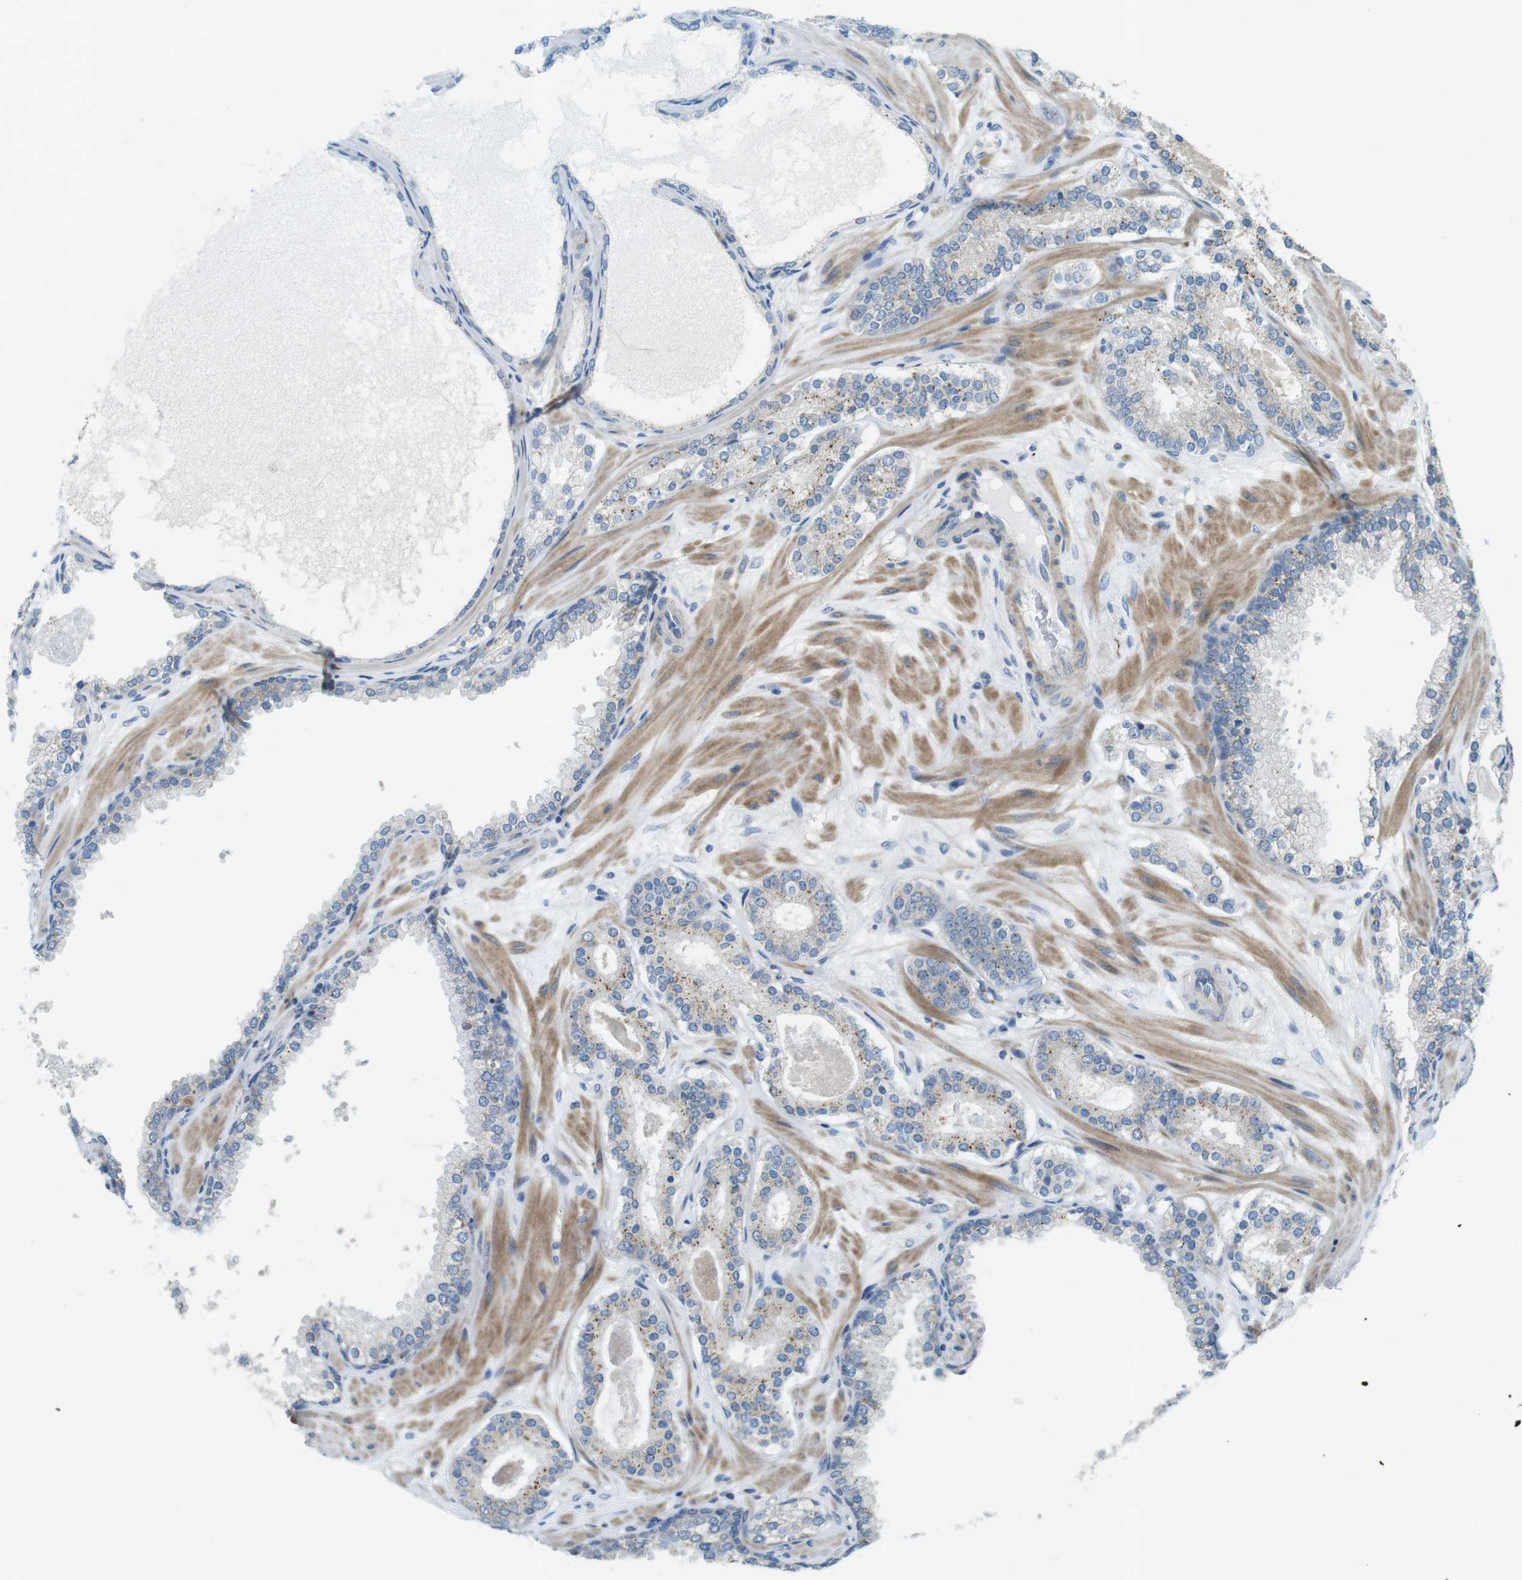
{"staining": {"intensity": "moderate", "quantity": "<25%", "location": "cytoplasmic/membranous"}, "tissue": "prostate cancer", "cell_type": "Tumor cells", "image_type": "cancer", "snomed": [{"axis": "morphology", "description": "Adenocarcinoma, Low grade"}, {"axis": "topography", "description": "Prostate"}], "caption": "The micrograph reveals staining of adenocarcinoma (low-grade) (prostate), revealing moderate cytoplasmic/membranous protein expression (brown color) within tumor cells.", "gene": "TYW1", "patient": {"sex": "male", "age": 63}}